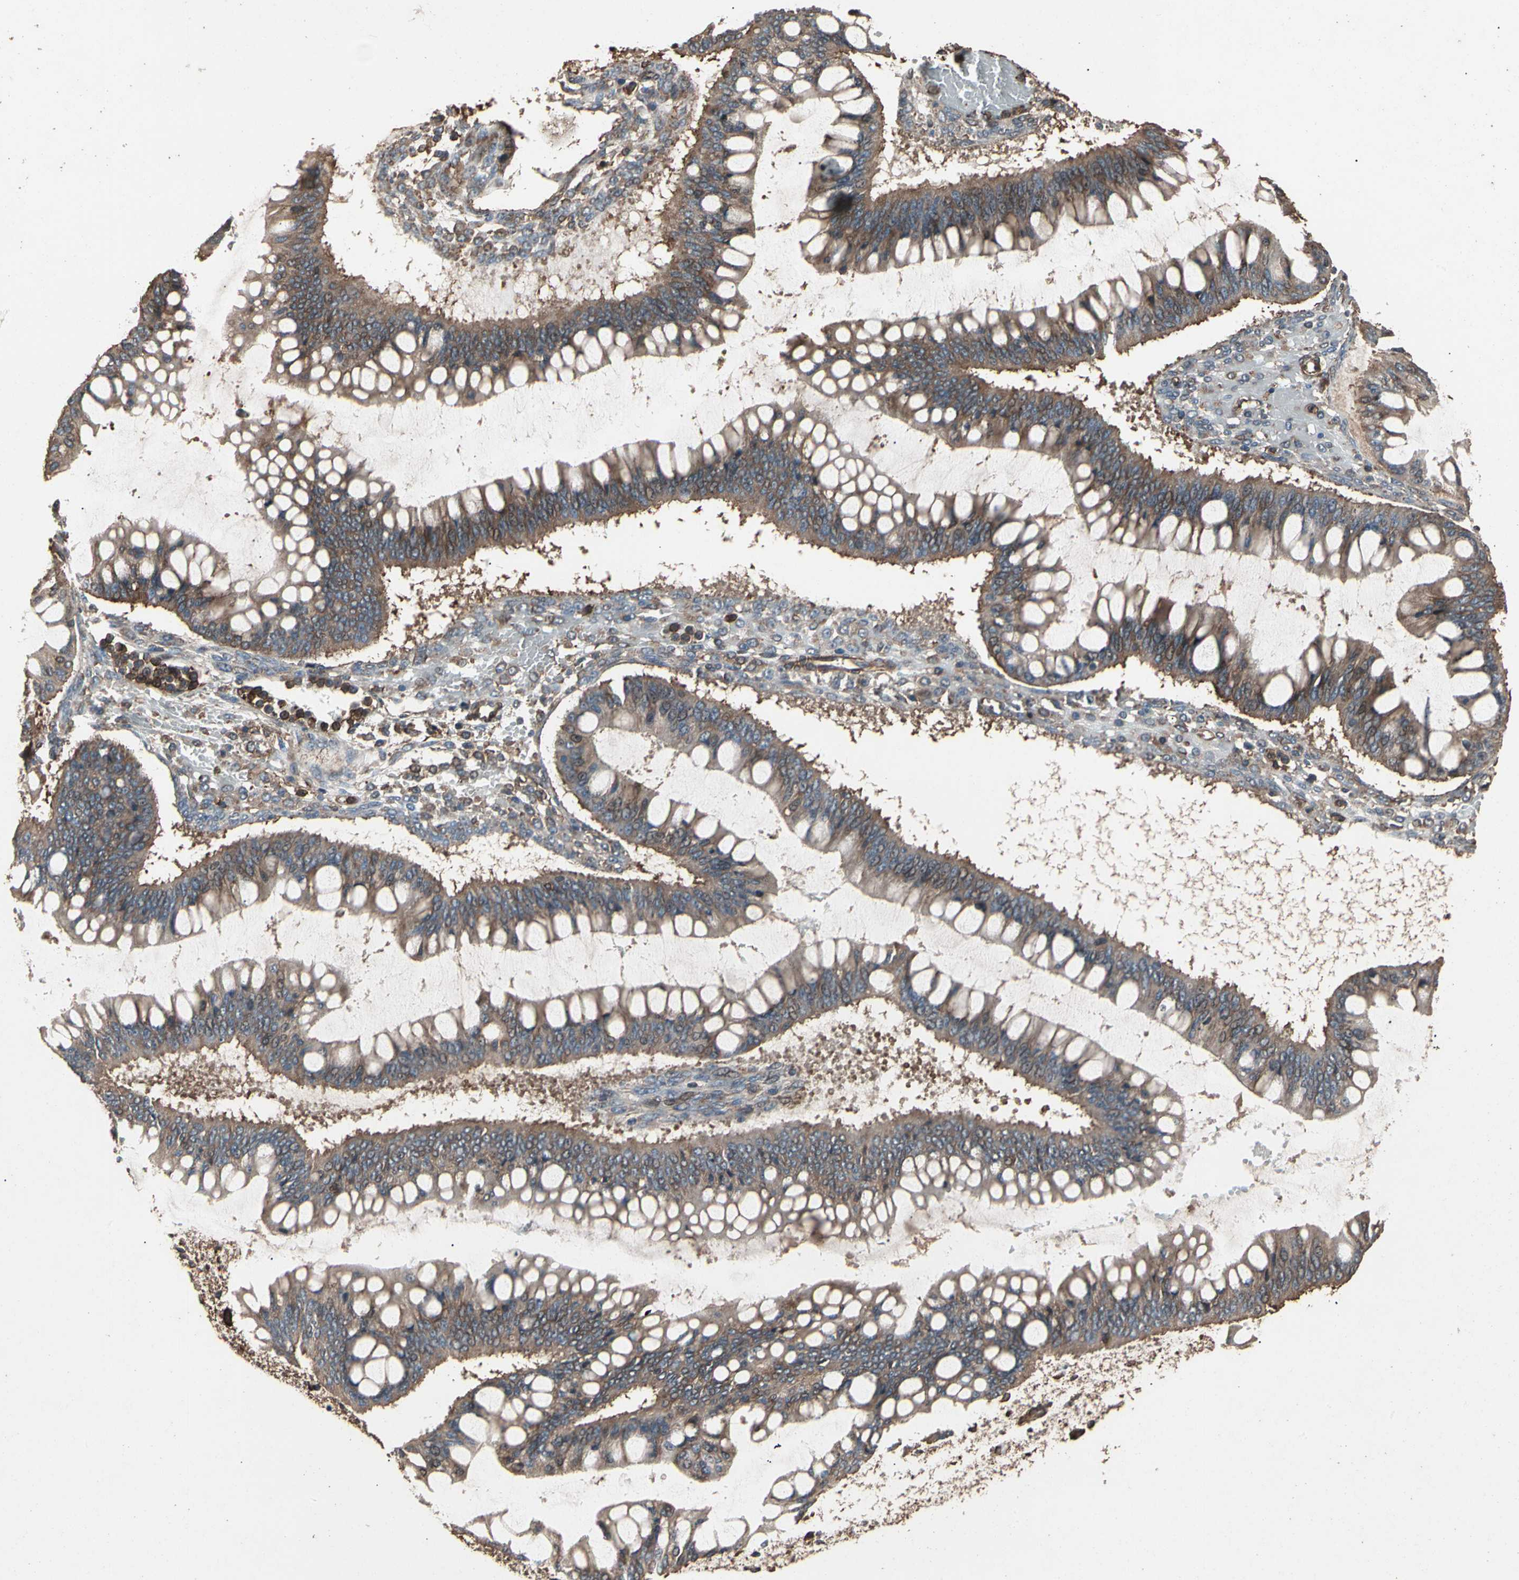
{"staining": {"intensity": "moderate", "quantity": ">75%", "location": "cytoplasmic/membranous"}, "tissue": "ovarian cancer", "cell_type": "Tumor cells", "image_type": "cancer", "snomed": [{"axis": "morphology", "description": "Cystadenocarcinoma, mucinous, NOS"}, {"axis": "topography", "description": "Ovary"}], "caption": "A high-resolution photomicrograph shows IHC staining of ovarian mucinous cystadenocarcinoma, which displays moderate cytoplasmic/membranous expression in approximately >75% of tumor cells.", "gene": "AGBL2", "patient": {"sex": "female", "age": 73}}